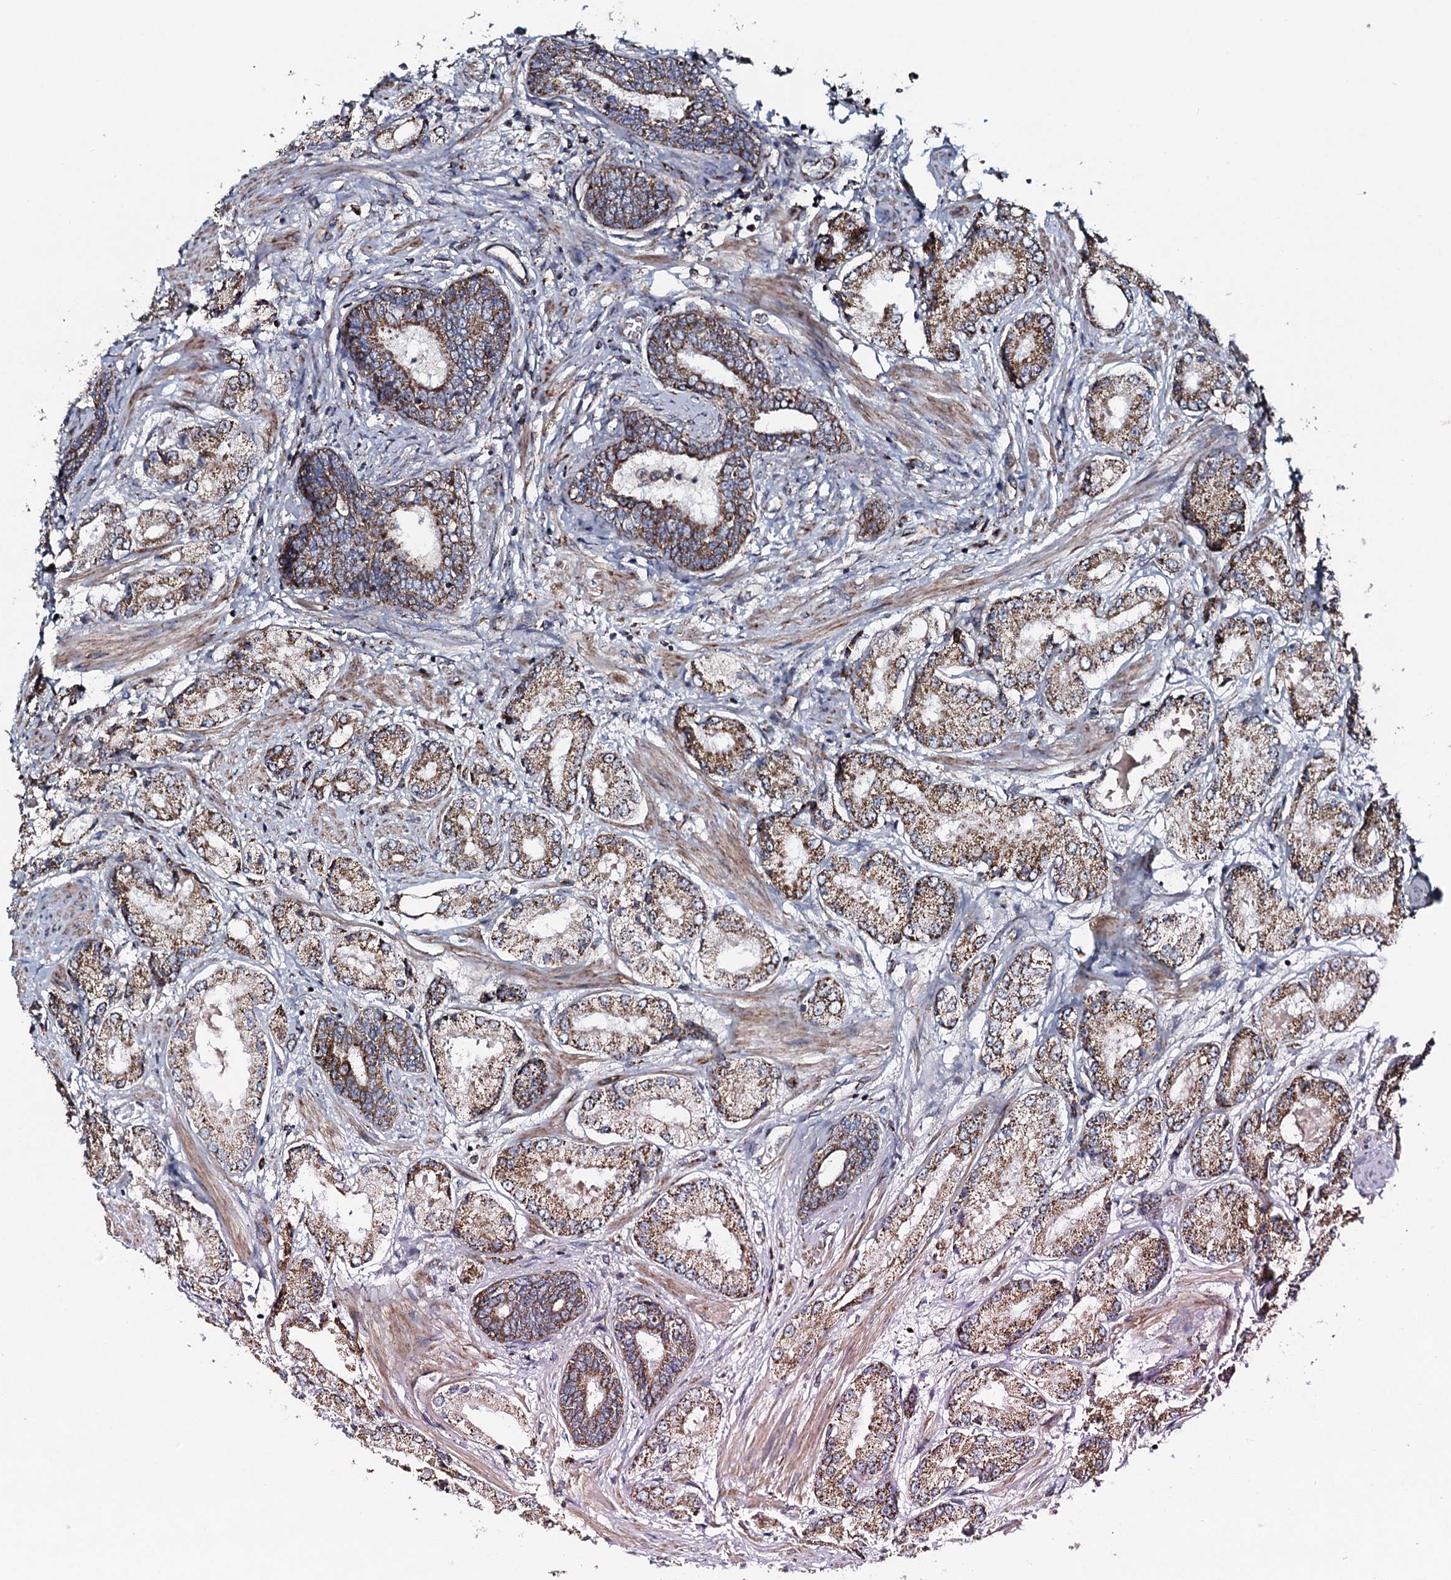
{"staining": {"intensity": "moderate", "quantity": ">75%", "location": "cytoplasmic/membranous"}, "tissue": "prostate cancer", "cell_type": "Tumor cells", "image_type": "cancer", "snomed": [{"axis": "morphology", "description": "Adenocarcinoma, High grade"}, {"axis": "topography", "description": "Prostate"}], "caption": "This is an image of IHC staining of prostate high-grade adenocarcinoma, which shows moderate staining in the cytoplasmic/membranous of tumor cells.", "gene": "EVC2", "patient": {"sex": "male", "age": 59}}